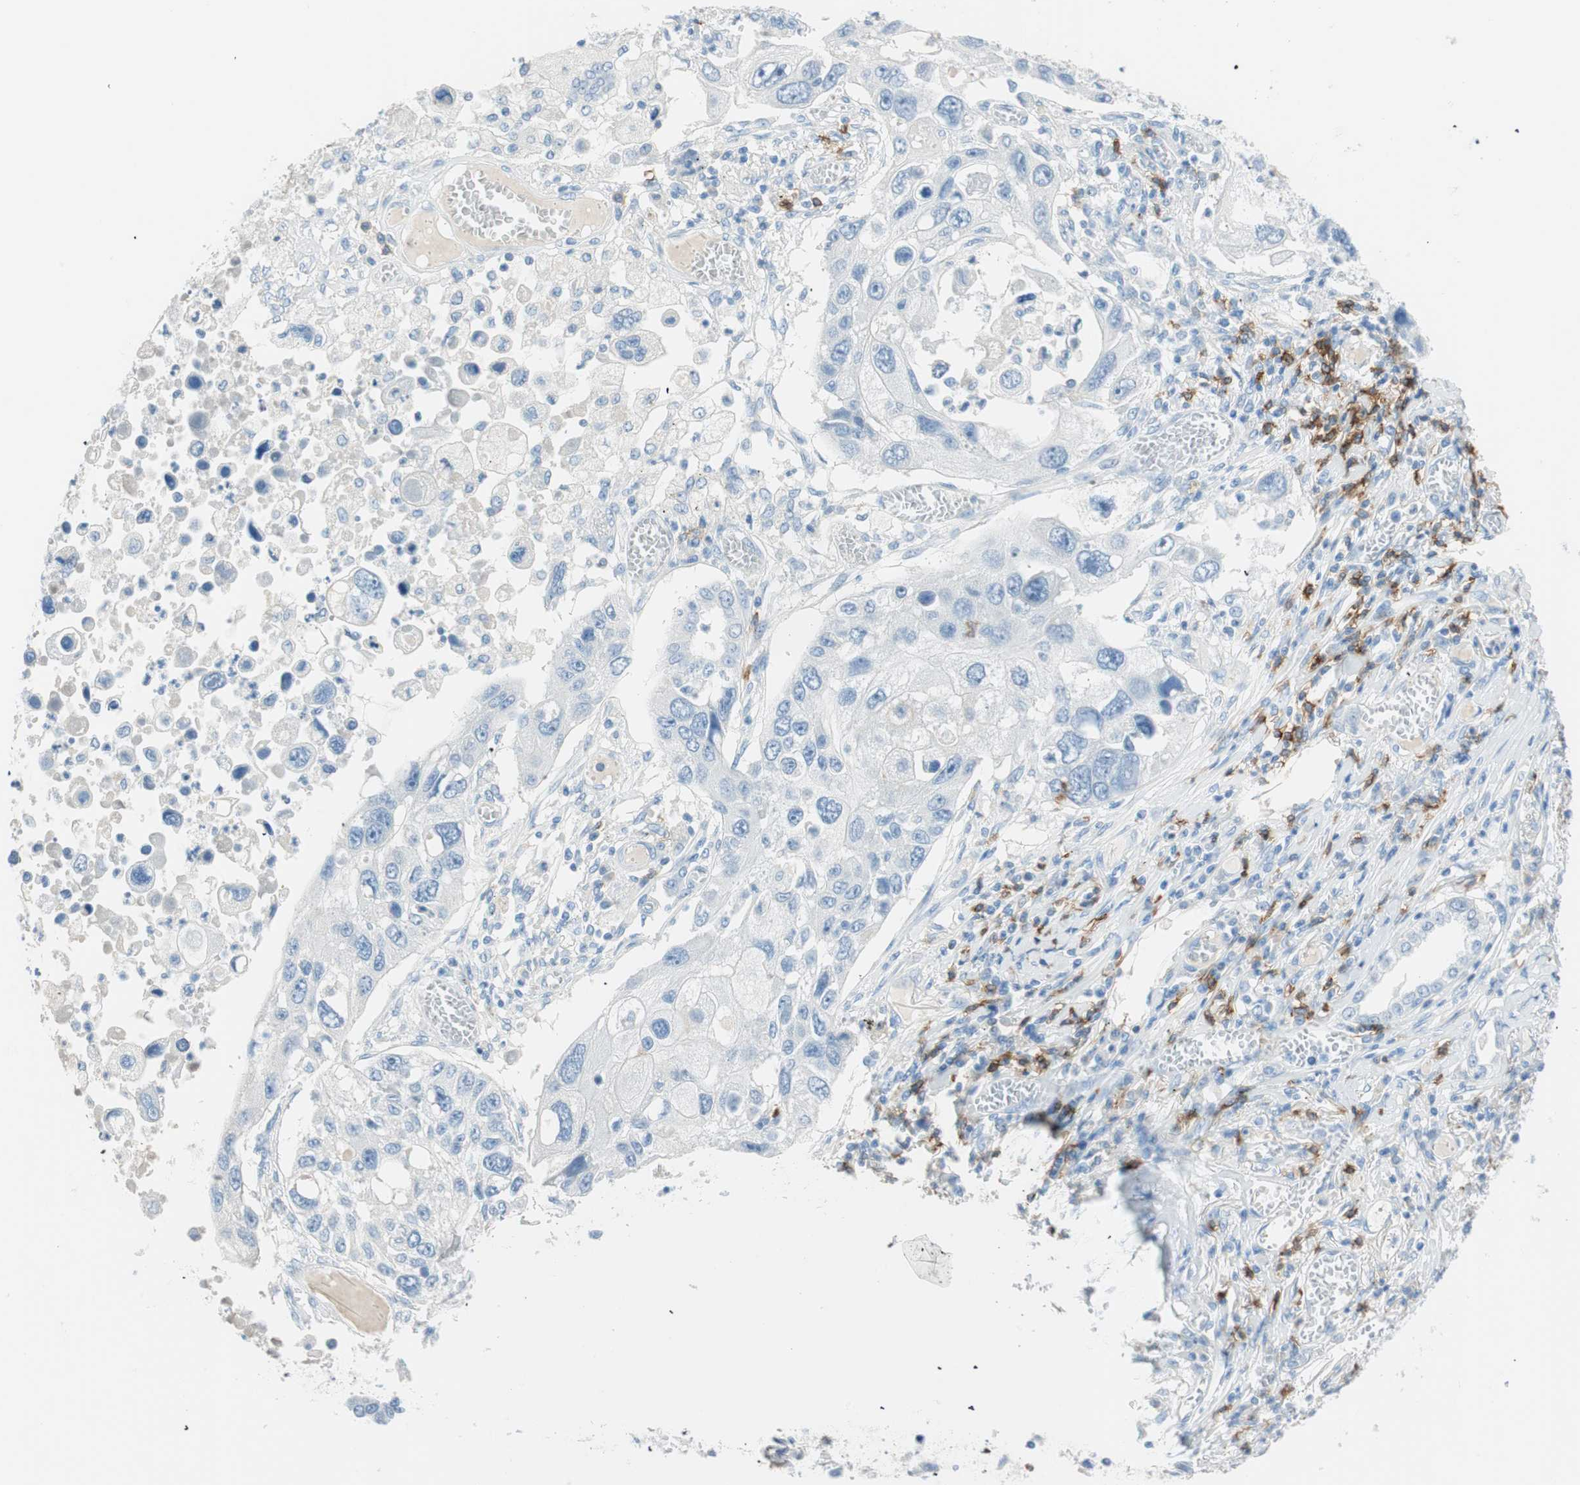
{"staining": {"intensity": "negative", "quantity": "none", "location": "none"}, "tissue": "lung cancer", "cell_type": "Tumor cells", "image_type": "cancer", "snomed": [{"axis": "morphology", "description": "Squamous cell carcinoma, NOS"}, {"axis": "topography", "description": "Lung"}], "caption": "This is a photomicrograph of IHC staining of lung squamous cell carcinoma, which shows no positivity in tumor cells. The staining is performed using DAB (3,3'-diaminobenzidine) brown chromogen with nuclei counter-stained in using hematoxylin.", "gene": "TNFRSF13C", "patient": {"sex": "male", "age": 71}}